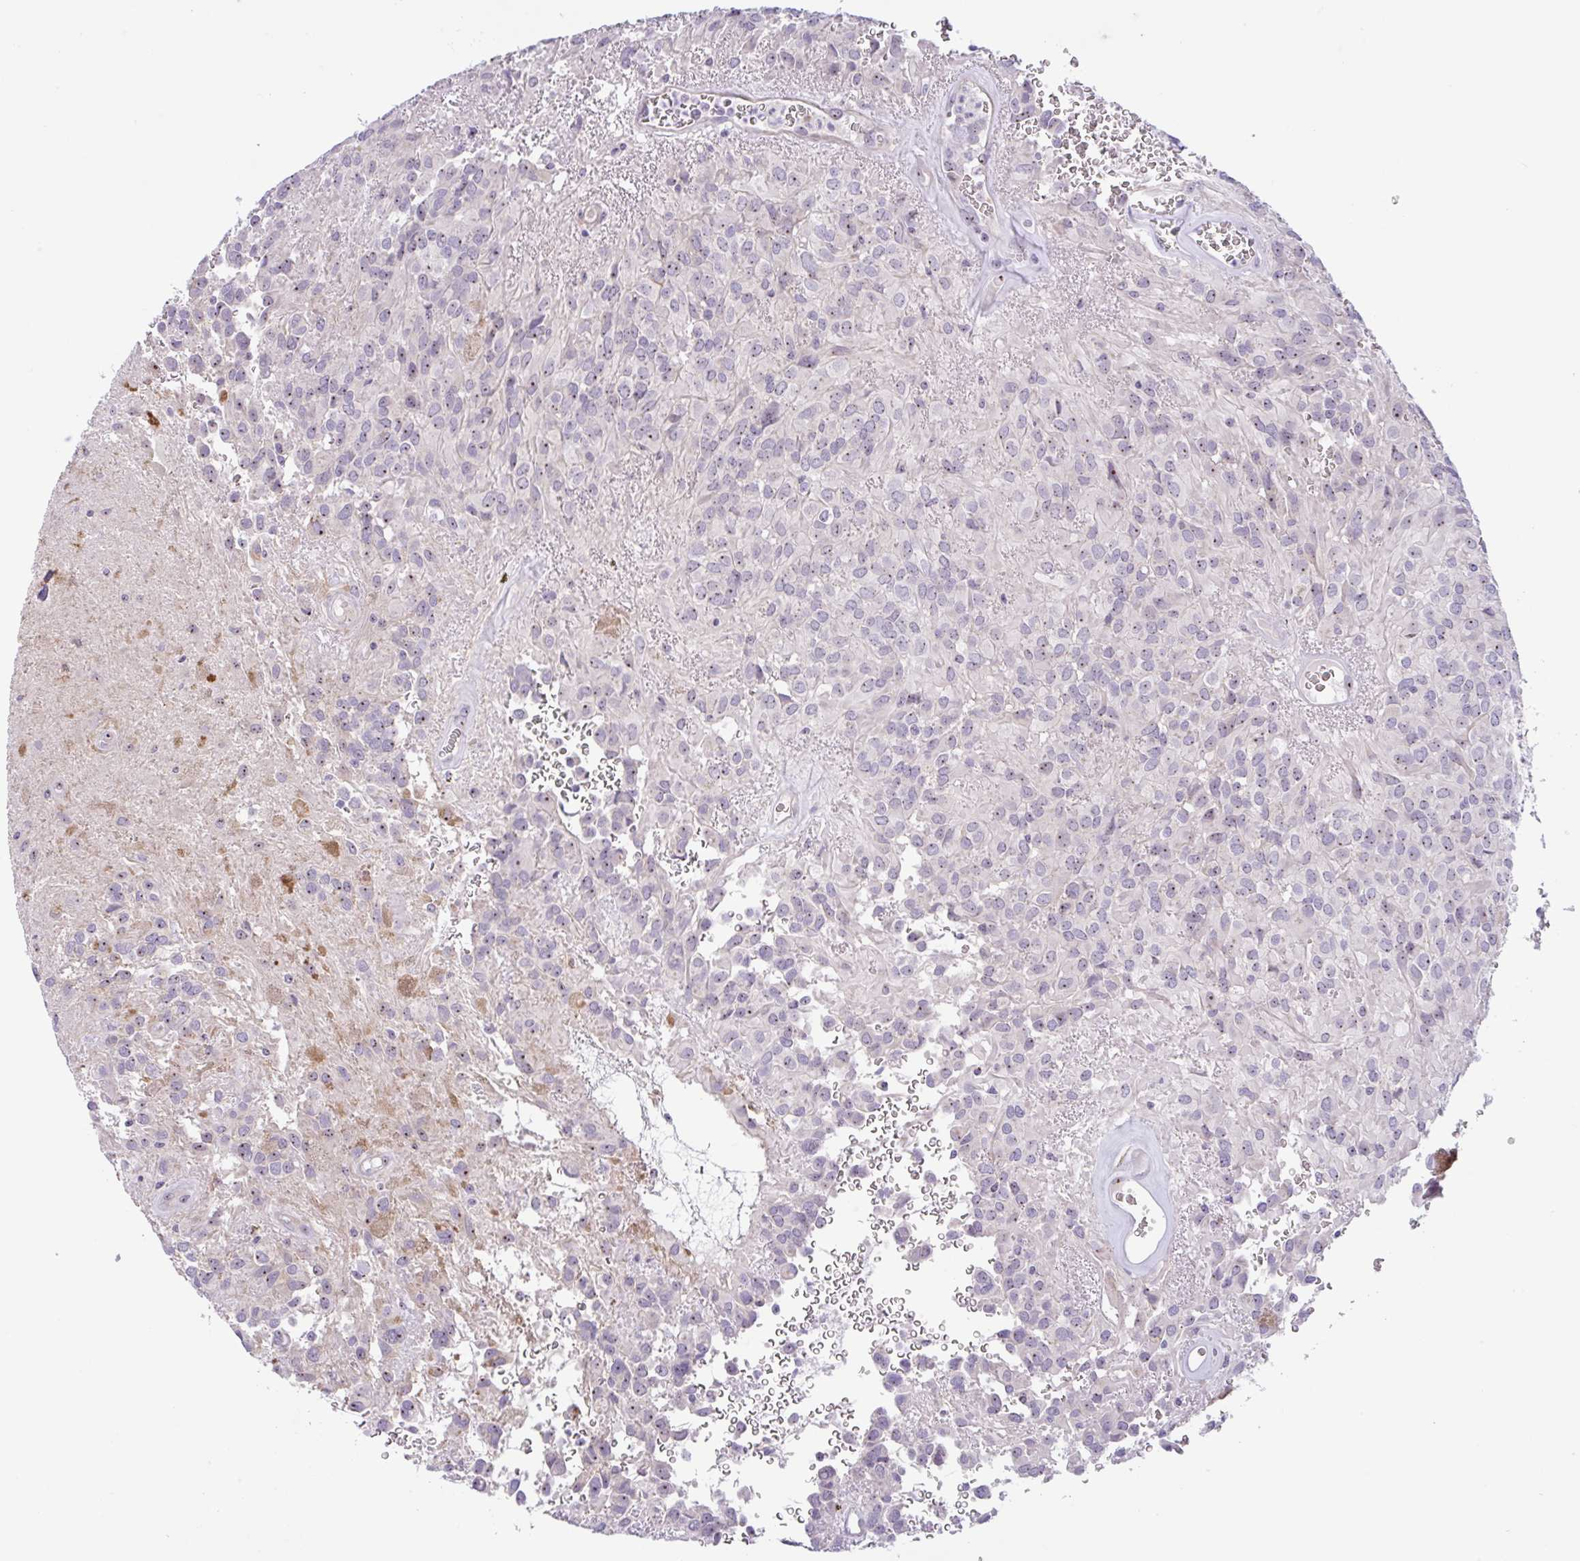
{"staining": {"intensity": "weak", "quantity": "<25%", "location": "nuclear"}, "tissue": "glioma", "cell_type": "Tumor cells", "image_type": "cancer", "snomed": [{"axis": "morphology", "description": "Glioma, malignant, Low grade"}, {"axis": "topography", "description": "Brain"}], "caption": "Photomicrograph shows no significant protein expression in tumor cells of low-grade glioma (malignant).", "gene": "MXRA8", "patient": {"sex": "male", "age": 56}}